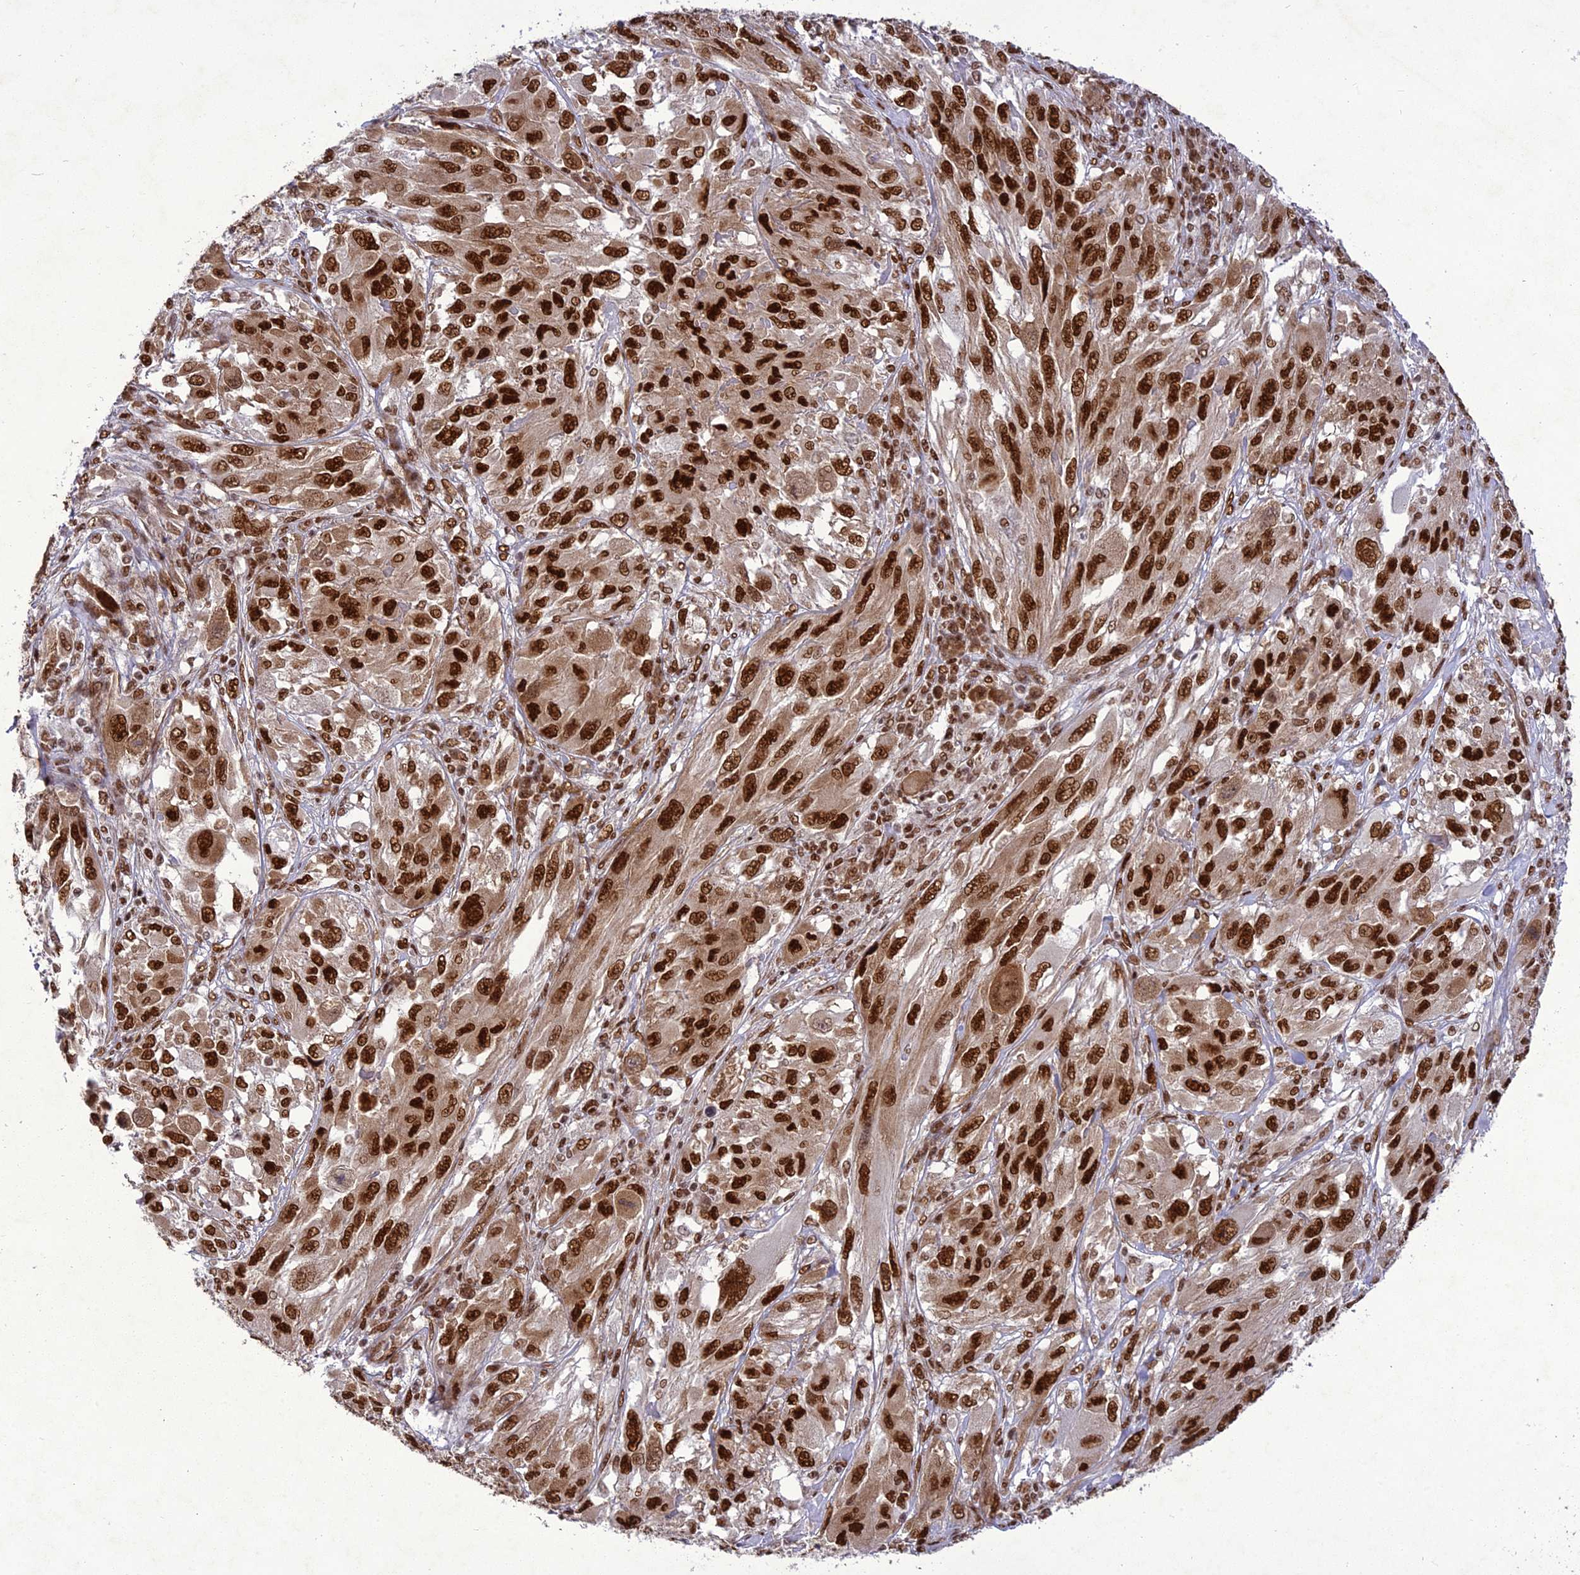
{"staining": {"intensity": "strong", "quantity": ">75%", "location": "nuclear"}, "tissue": "melanoma", "cell_type": "Tumor cells", "image_type": "cancer", "snomed": [{"axis": "morphology", "description": "Malignant melanoma, NOS"}, {"axis": "topography", "description": "Skin"}], "caption": "Melanoma tissue displays strong nuclear expression in about >75% of tumor cells, visualized by immunohistochemistry.", "gene": "DDX1", "patient": {"sex": "female", "age": 91}}